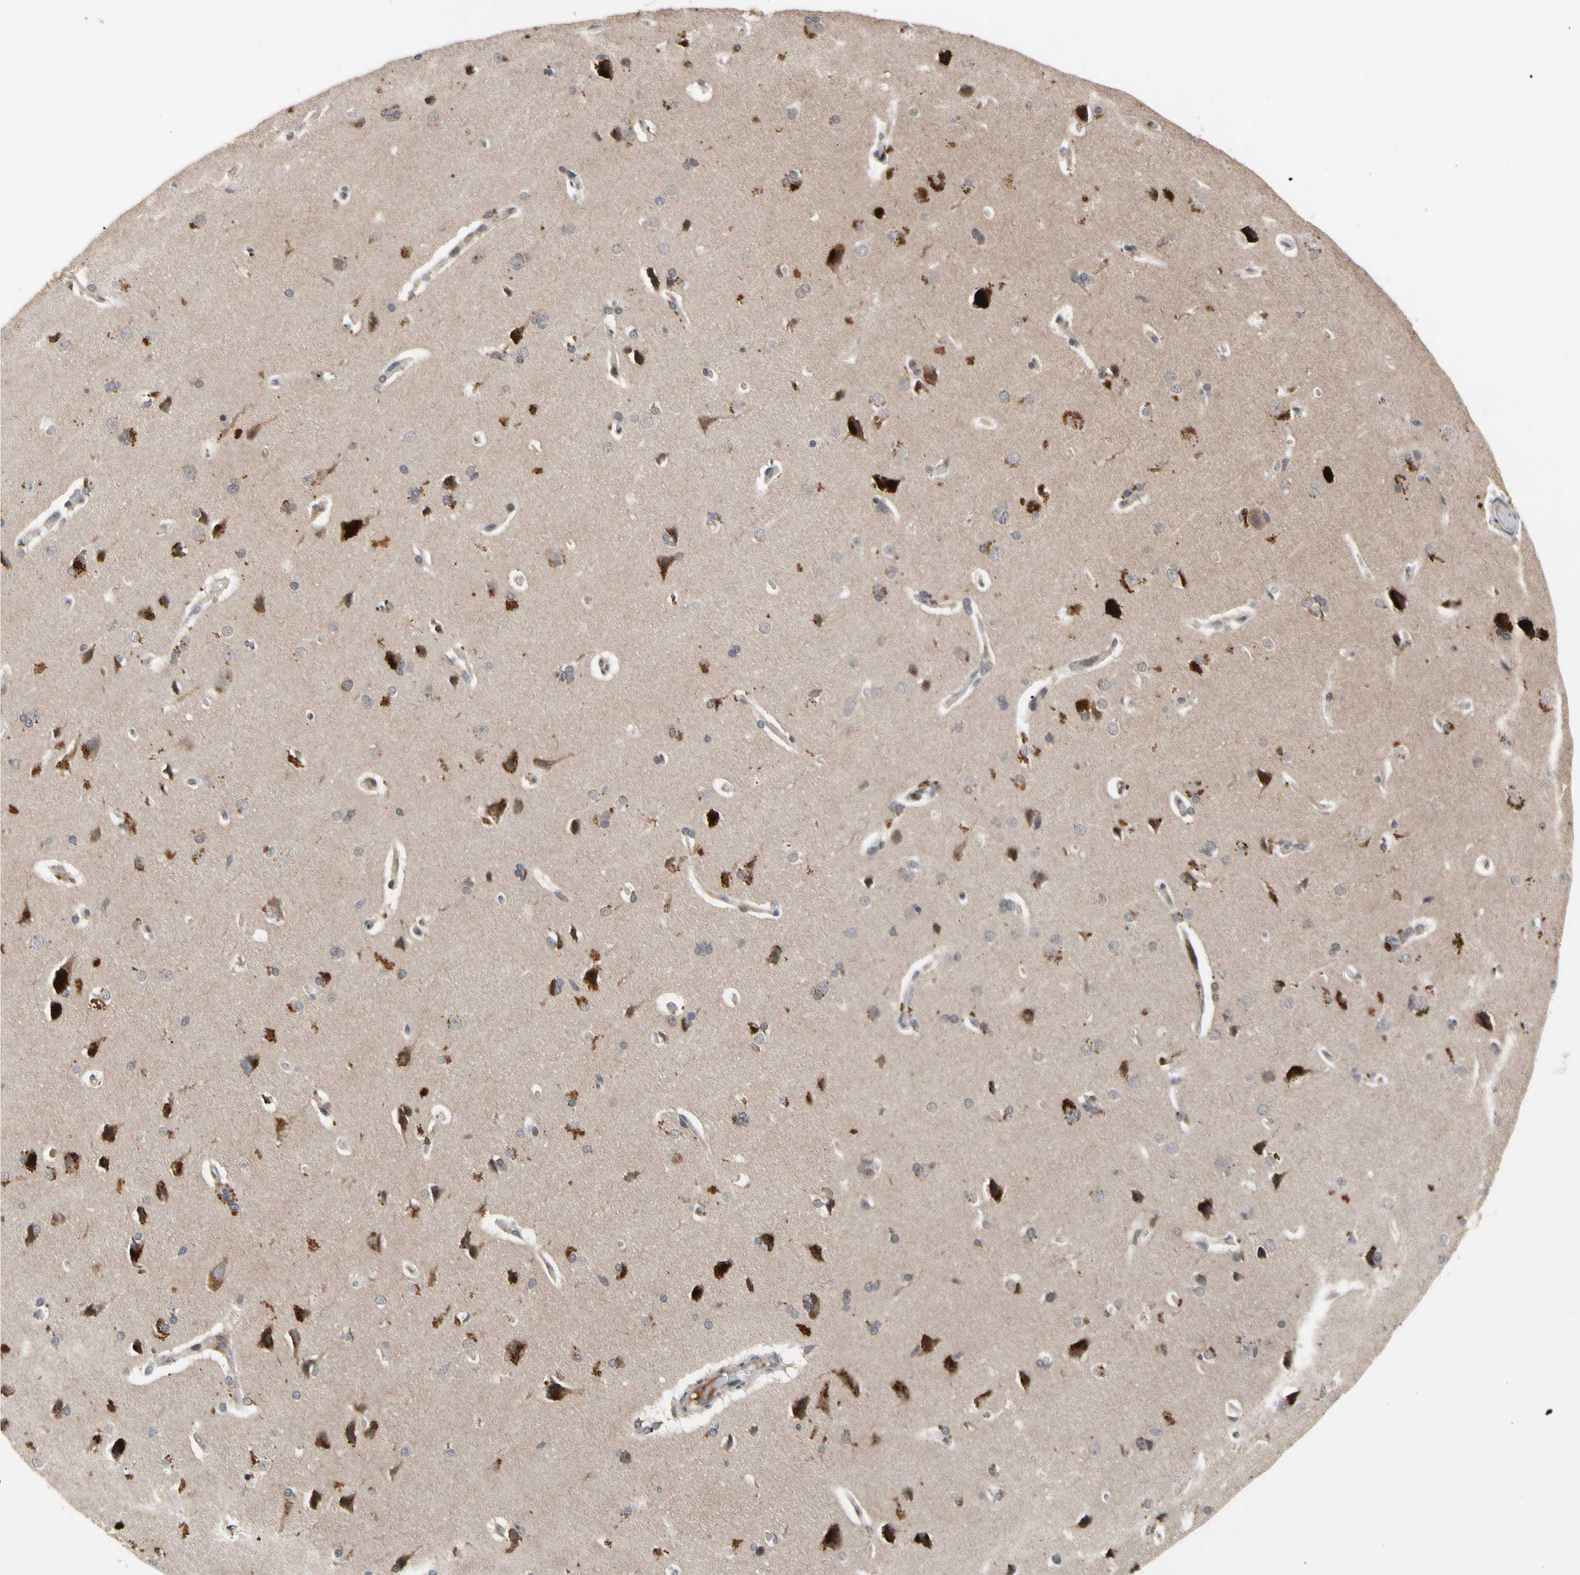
{"staining": {"intensity": "weak", "quantity": ">75%", "location": "cytoplasmic/membranous"}, "tissue": "cerebral cortex", "cell_type": "Endothelial cells", "image_type": "normal", "snomed": [{"axis": "morphology", "description": "Normal tissue, NOS"}, {"axis": "topography", "description": "Cerebral cortex"}], "caption": "Protein positivity by immunohistochemistry displays weak cytoplasmic/membranous positivity in approximately >75% of endothelial cells in unremarkable cerebral cortex. (Brightfield microscopy of DAB IHC at high magnification).", "gene": "CYTIP", "patient": {"sex": "male", "age": 62}}